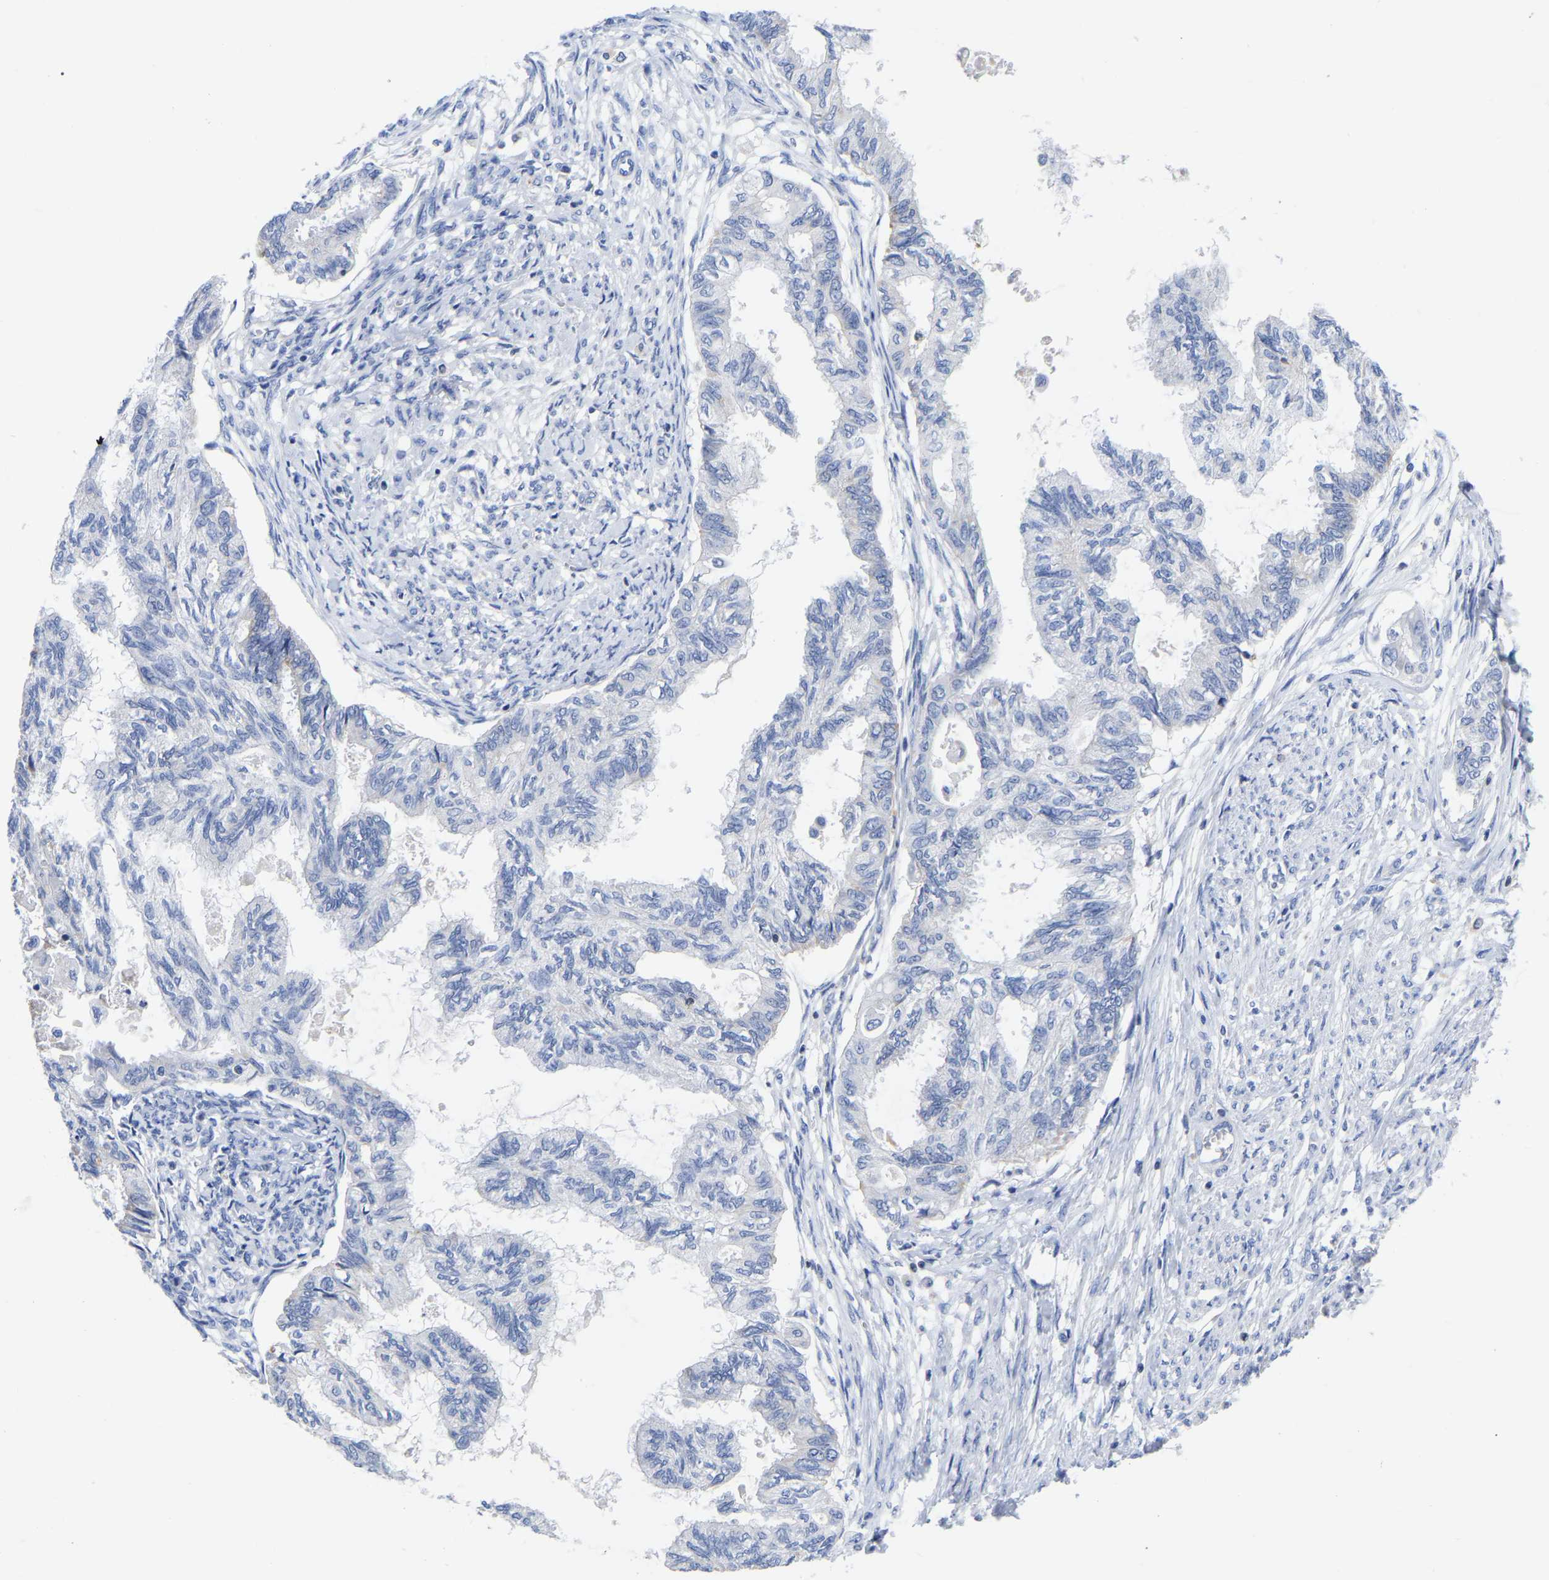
{"staining": {"intensity": "negative", "quantity": "none", "location": "none"}, "tissue": "cervical cancer", "cell_type": "Tumor cells", "image_type": "cancer", "snomed": [{"axis": "morphology", "description": "Normal tissue, NOS"}, {"axis": "morphology", "description": "Adenocarcinoma, NOS"}, {"axis": "topography", "description": "Cervix"}, {"axis": "topography", "description": "Endometrium"}], "caption": "Tumor cells are negative for brown protein staining in cervical cancer (adenocarcinoma). (DAB immunohistochemistry (IHC), high magnification).", "gene": "PTPN7", "patient": {"sex": "female", "age": 86}}